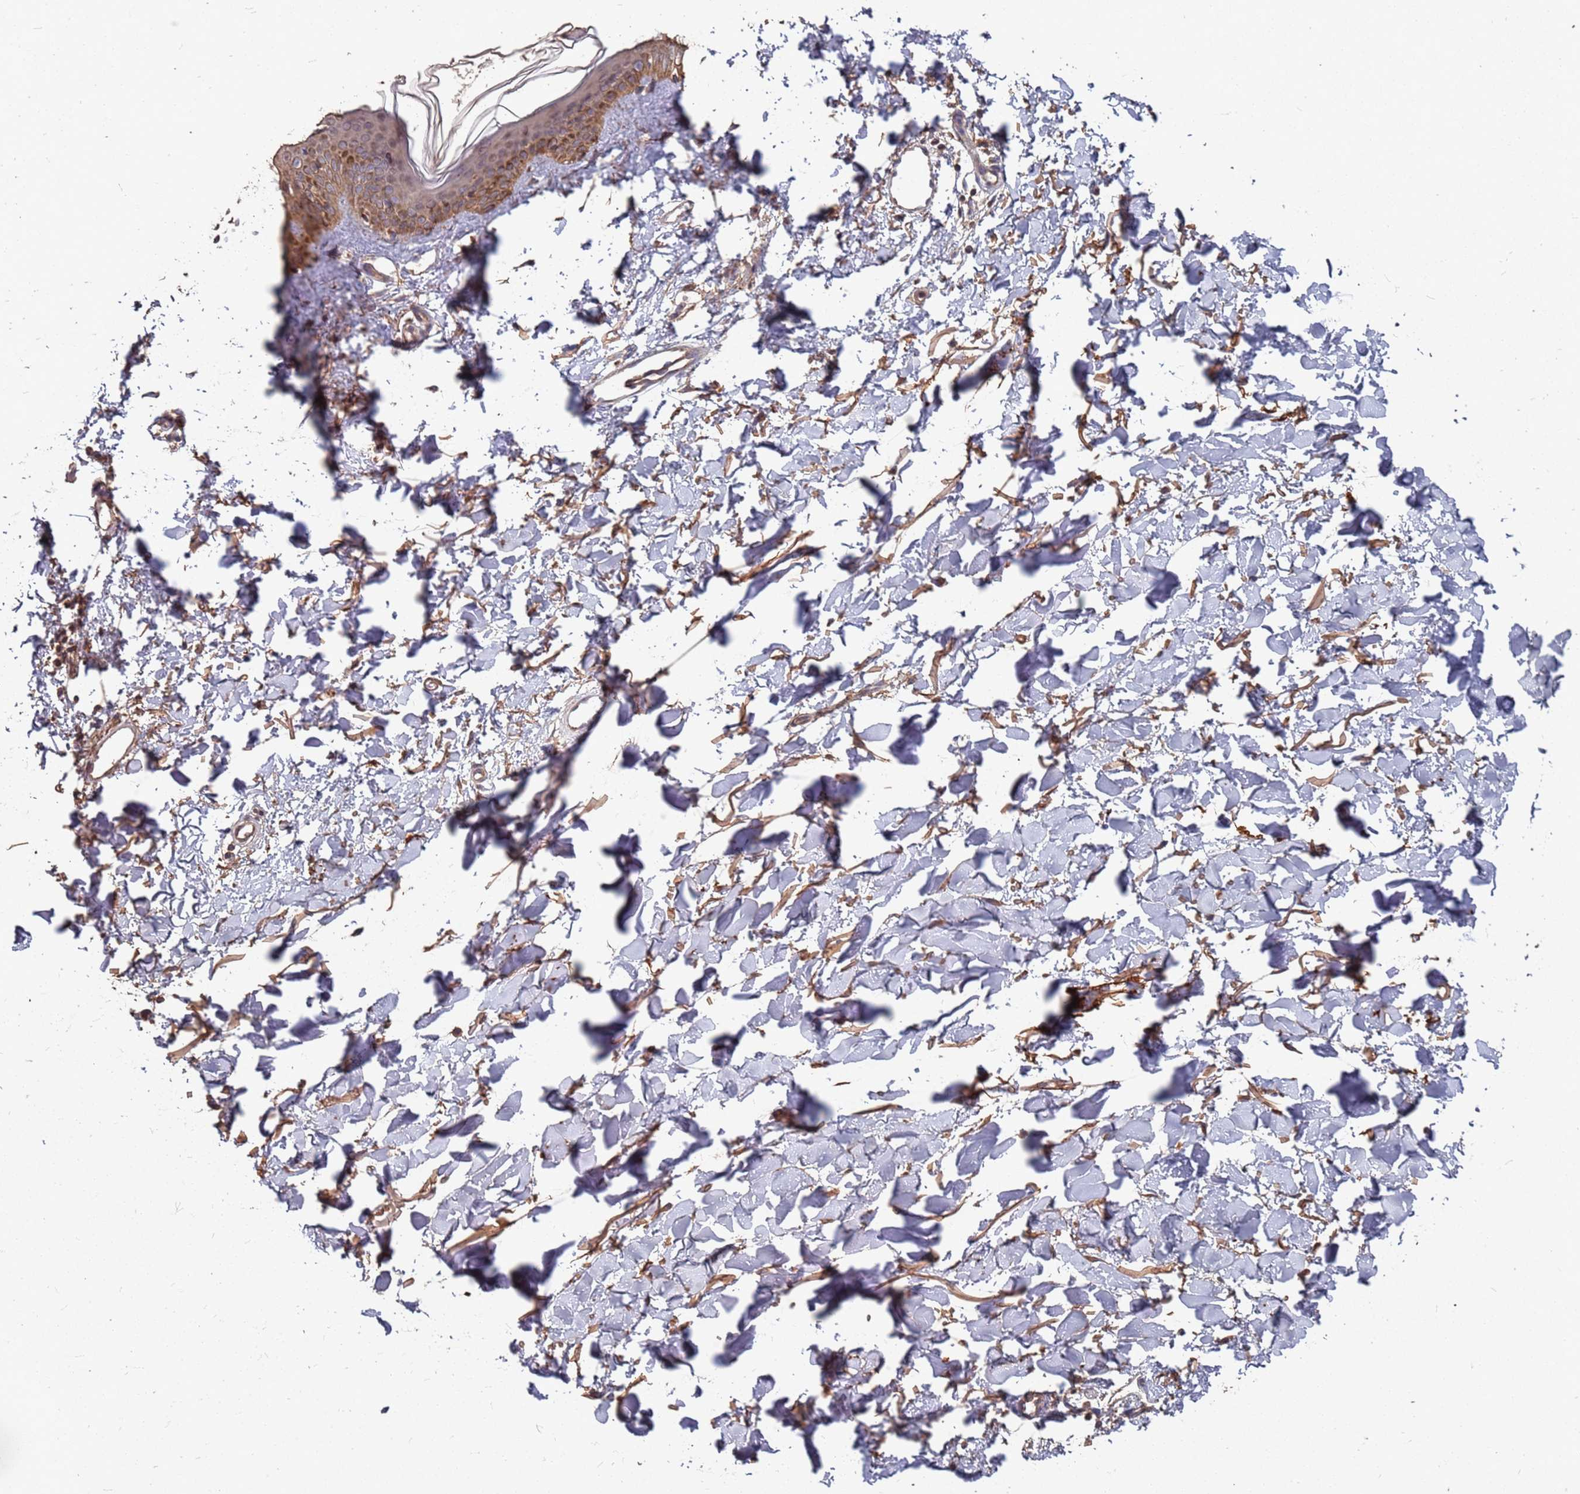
{"staining": {"intensity": "moderate", "quantity": ">75%", "location": "cytoplasmic/membranous"}, "tissue": "skin", "cell_type": "Fibroblasts", "image_type": "normal", "snomed": [{"axis": "morphology", "description": "Normal tissue, NOS"}, {"axis": "topography", "description": "Skin"}], "caption": "Protein expression by IHC demonstrates moderate cytoplasmic/membranous positivity in approximately >75% of fibroblasts in unremarkable skin. (Brightfield microscopy of DAB IHC at high magnification).", "gene": "PRORP", "patient": {"sex": "female", "age": 58}}